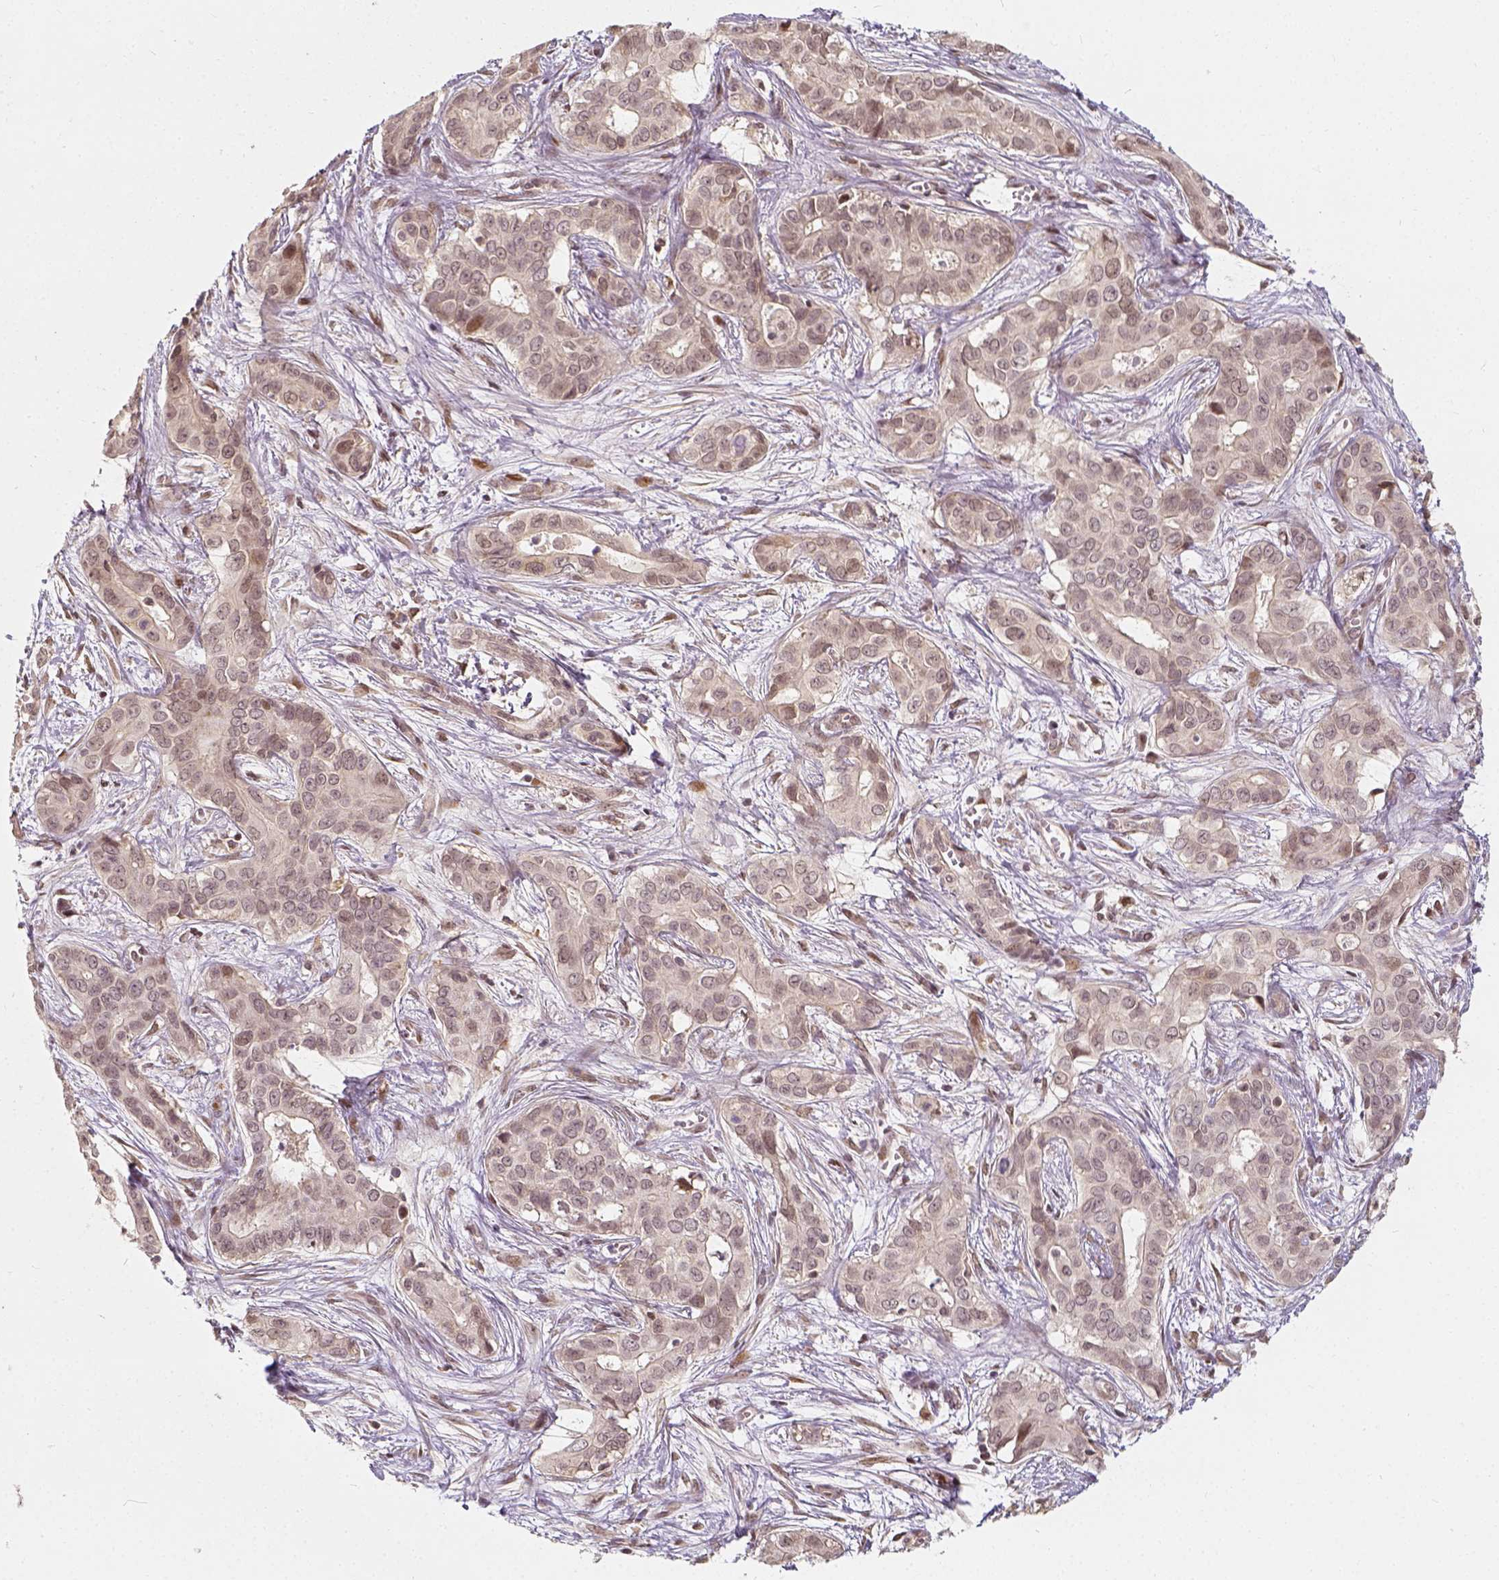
{"staining": {"intensity": "negative", "quantity": "none", "location": "none"}, "tissue": "liver cancer", "cell_type": "Tumor cells", "image_type": "cancer", "snomed": [{"axis": "morphology", "description": "Cholangiocarcinoma"}, {"axis": "topography", "description": "Liver"}], "caption": "IHC of liver cancer (cholangiocarcinoma) shows no expression in tumor cells.", "gene": "ZMAT3", "patient": {"sex": "female", "age": 65}}